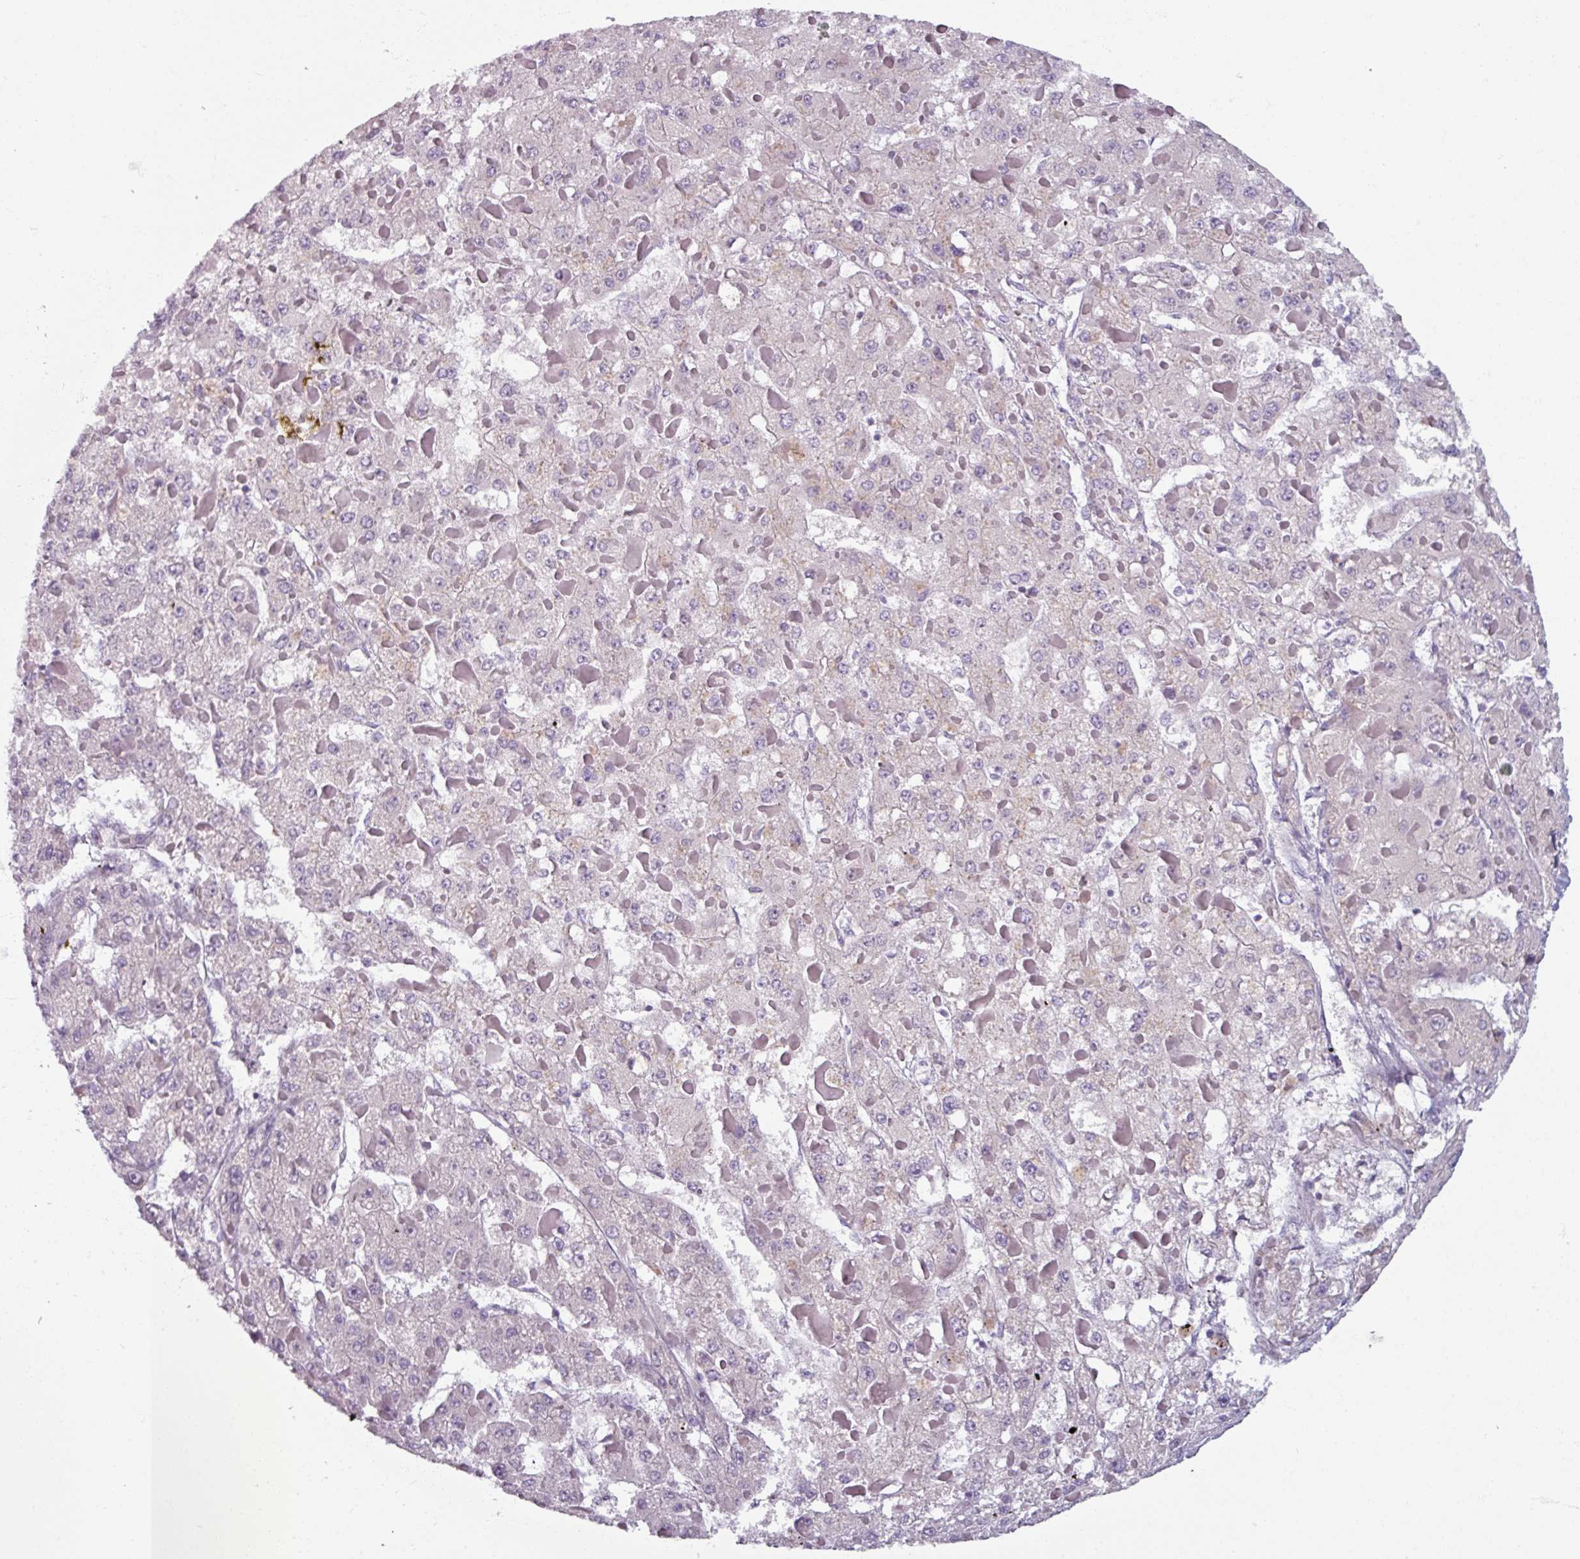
{"staining": {"intensity": "negative", "quantity": "none", "location": "none"}, "tissue": "liver cancer", "cell_type": "Tumor cells", "image_type": "cancer", "snomed": [{"axis": "morphology", "description": "Carcinoma, Hepatocellular, NOS"}, {"axis": "topography", "description": "Liver"}], "caption": "Immunohistochemical staining of human hepatocellular carcinoma (liver) reveals no significant staining in tumor cells.", "gene": "SMIM11", "patient": {"sex": "female", "age": 73}}